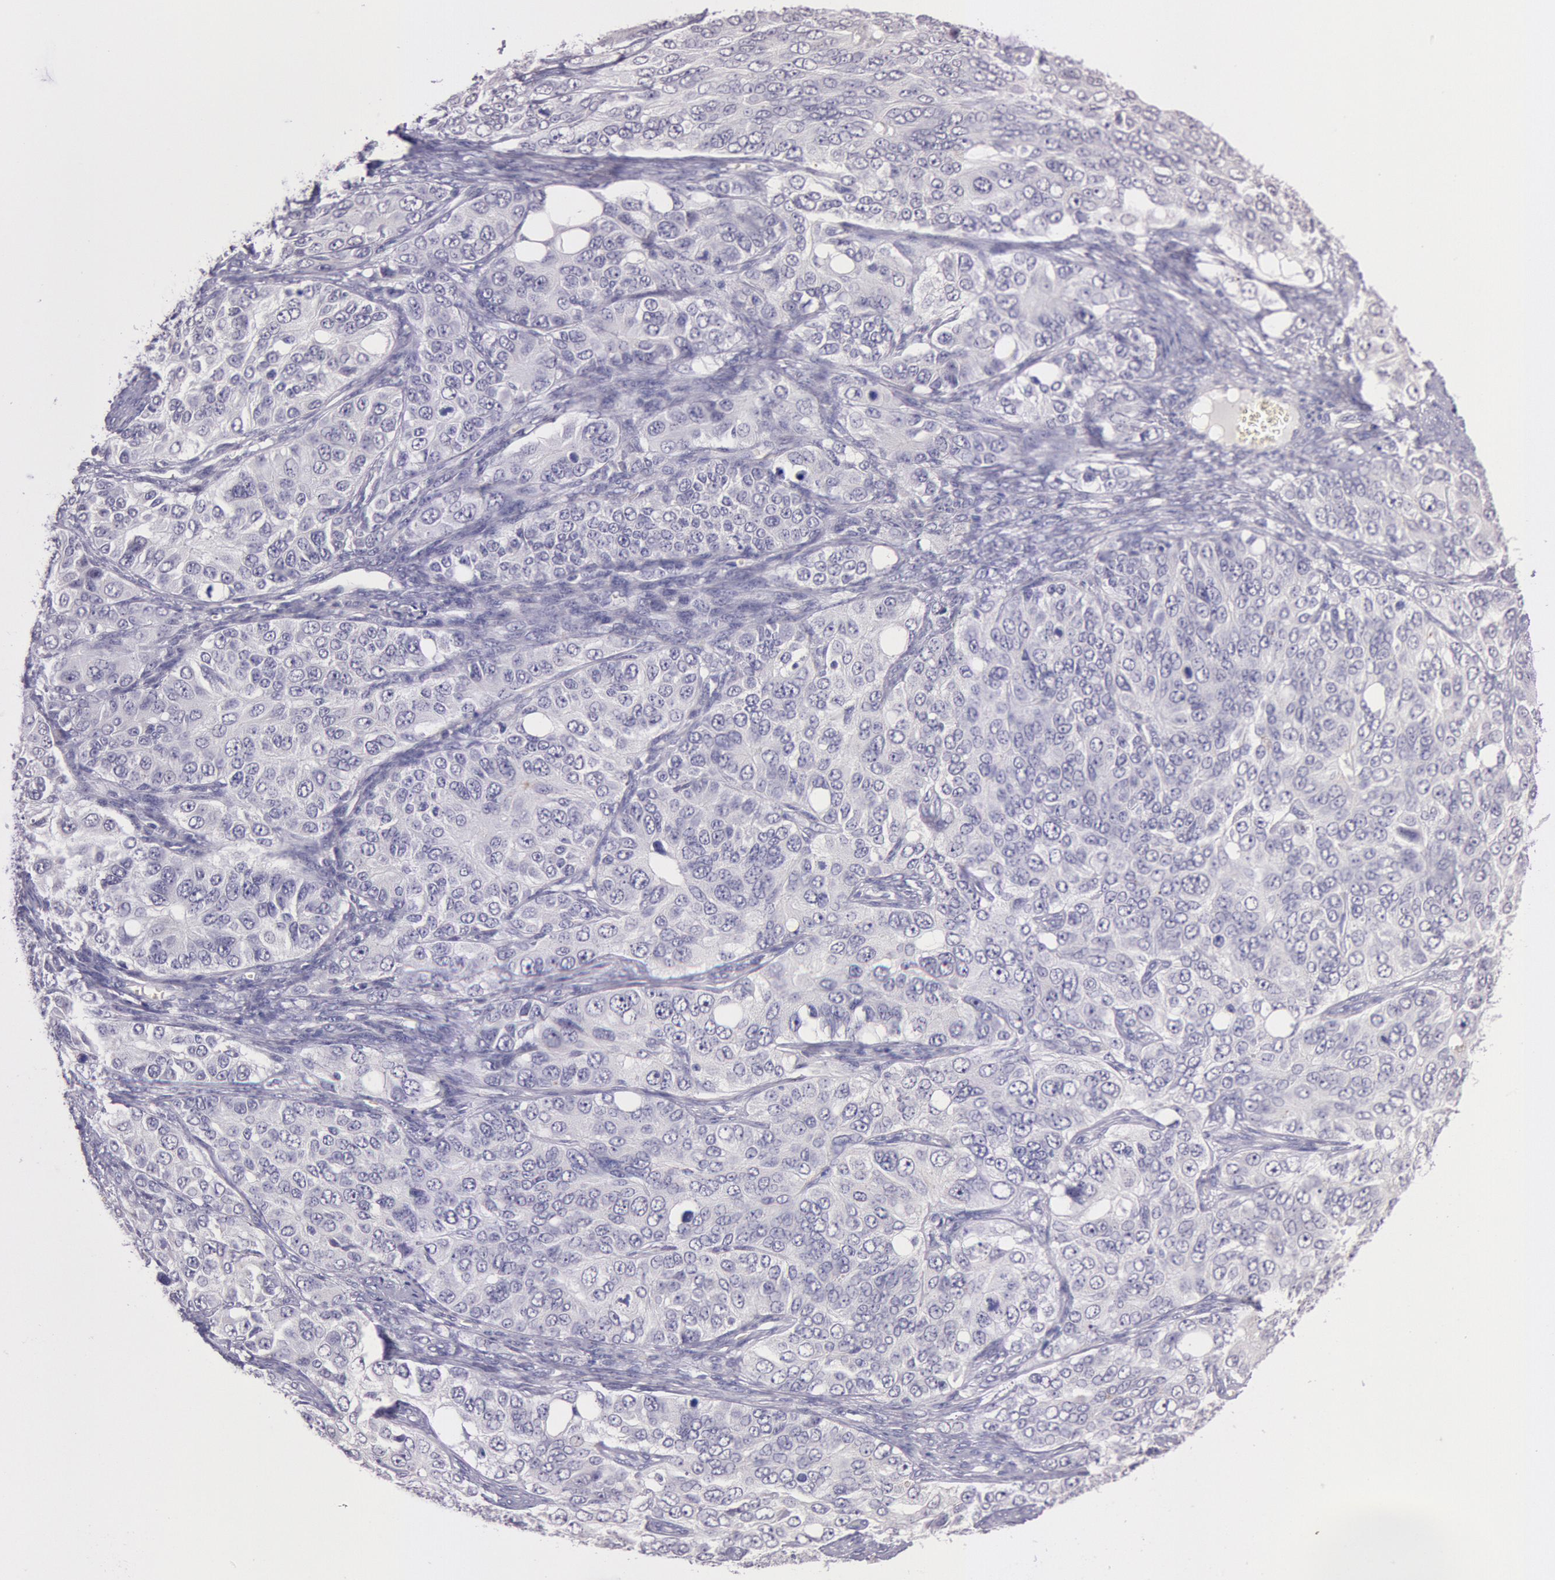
{"staining": {"intensity": "negative", "quantity": "none", "location": "none"}, "tissue": "ovarian cancer", "cell_type": "Tumor cells", "image_type": "cancer", "snomed": [{"axis": "morphology", "description": "Carcinoma, endometroid"}, {"axis": "topography", "description": "Ovary"}], "caption": "Human ovarian cancer (endometroid carcinoma) stained for a protein using immunohistochemistry shows no positivity in tumor cells.", "gene": "KDM6A", "patient": {"sex": "female", "age": 51}}